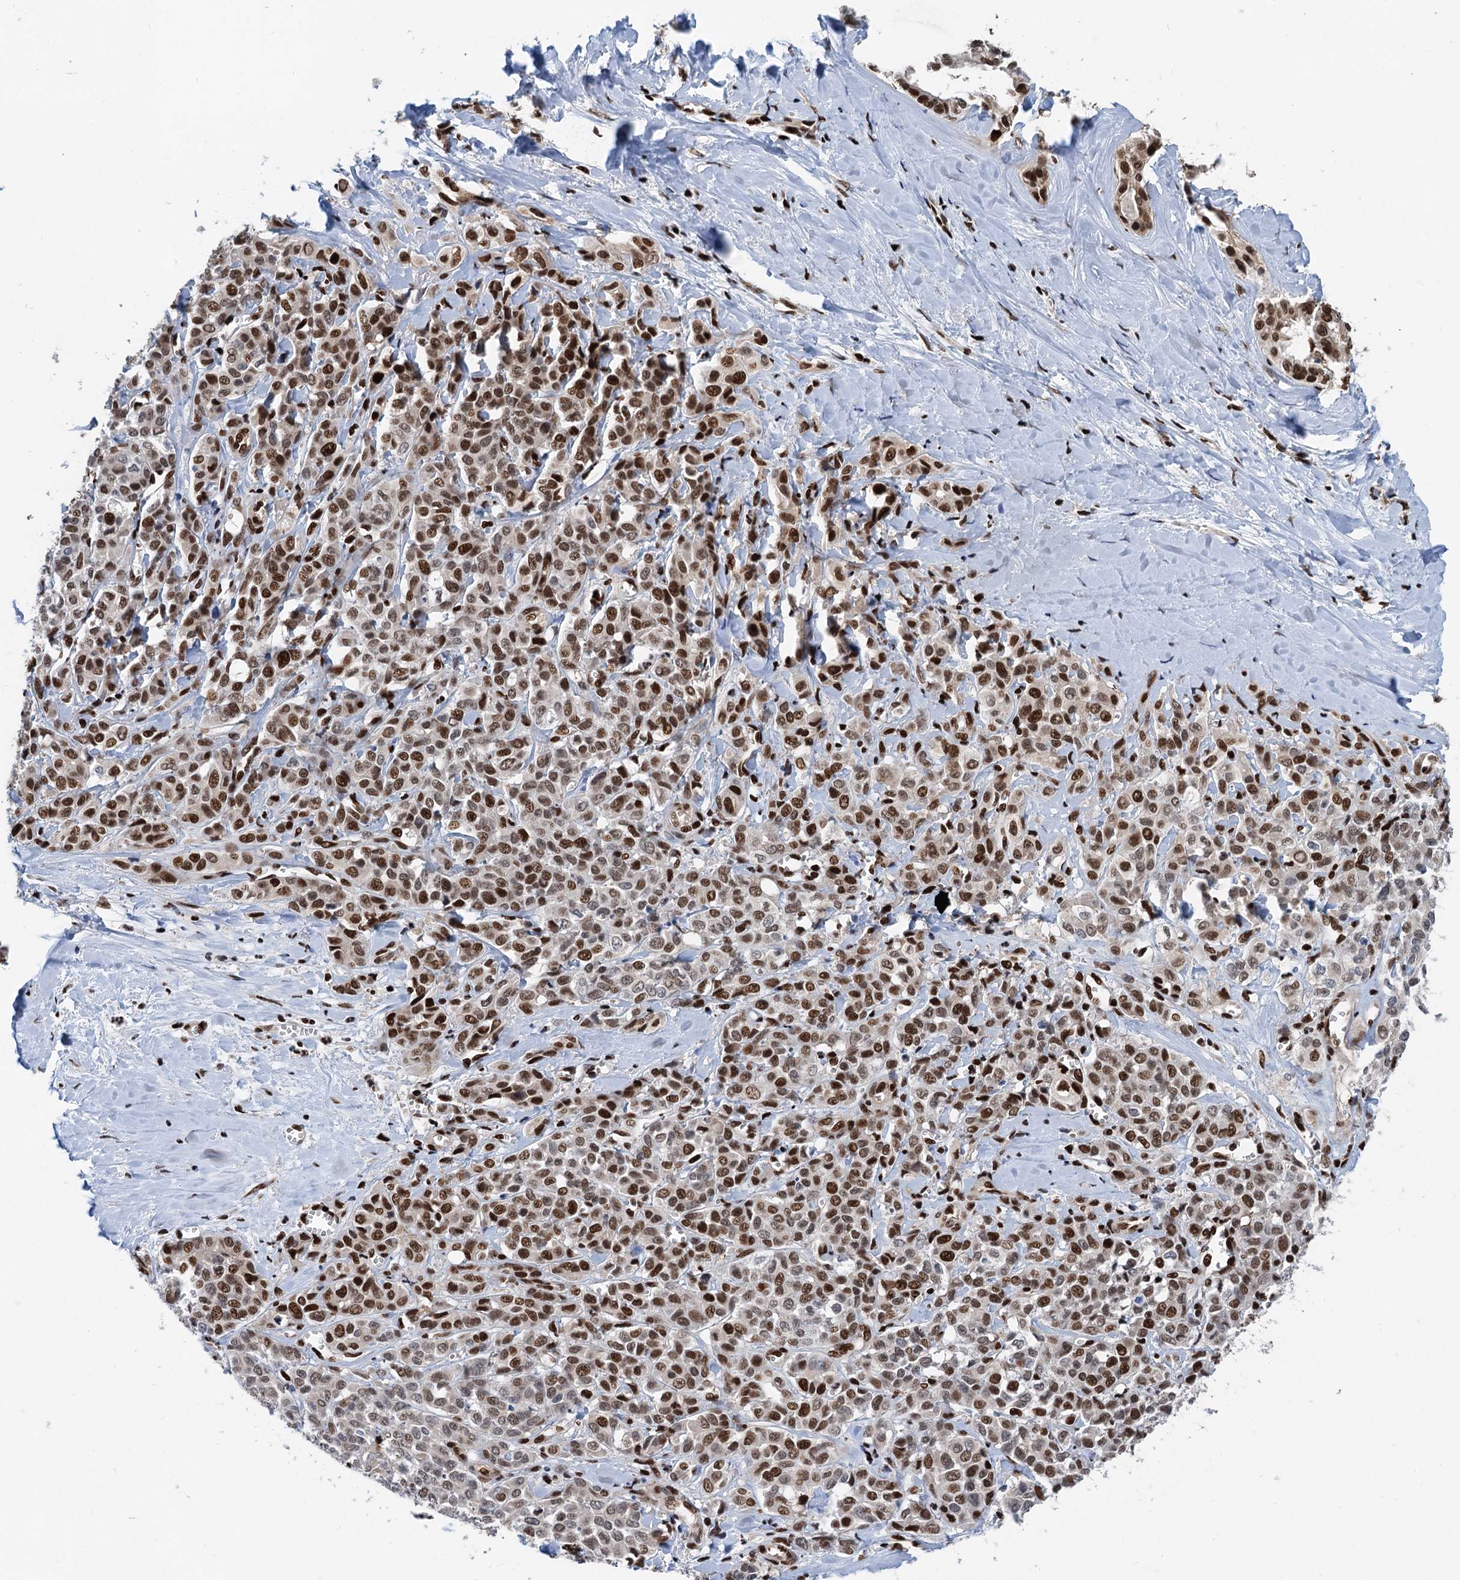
{"staining": {"intensity": "strong", "quantity": ">75%", "location": "nuclear"}, "tissue": "liver cancer", "cell_type": "Tumor cells", "image_type": "cancer", "snomed": [{"axis": "morphology", "description": "Cholangiocarcinoma"}, {"axis": "topography", "description": "Liver"}], "caption": "This is a histology image of IHC staining of liver cancer (cholangiocarcinoma), which shows strong staining in the nuclear of tumor cells.", "gene": "PPP4R1", "patient": {"sex": "female", "age": 77}}